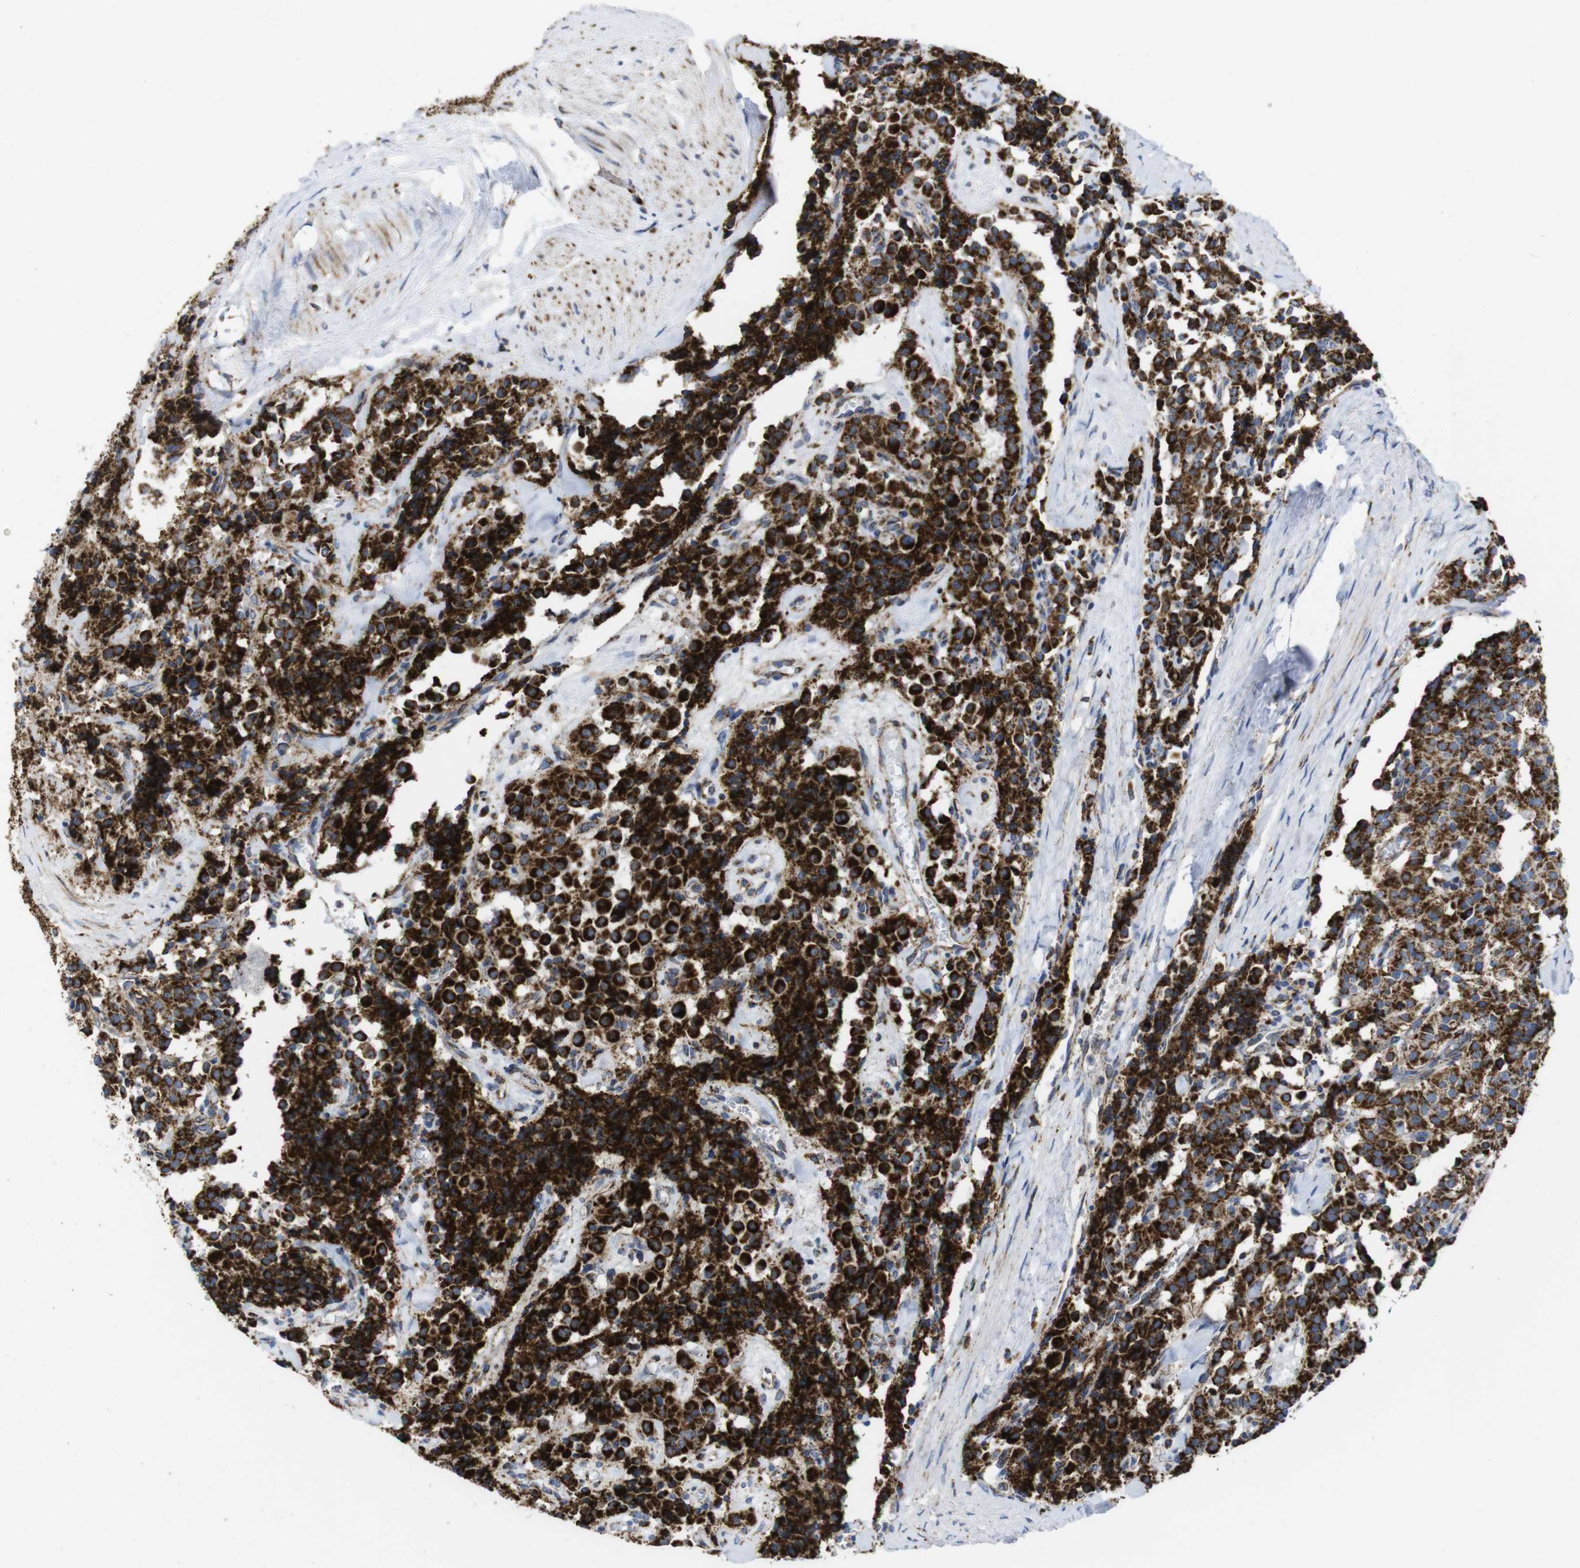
{"staining": {"intensity": "strong", "quantity": ">75%", "location": "cytoplasmic/membranous"}, "tissue": "carcinoid", "cell_type": "Tumor cells", "image_type": "cancer", "snomed": [{"axis": "morphology", "description": "Carcinoid, malignant, NOS"}, {"axis": "topography", "description": "Lung"}], "caption": "The image shows staining of malignant carcinoid, revealing strong cytoplasmic/membranous protein positivity (brown color) within tumor cells. (brown staining indicates protein expression, while blue staining denotes nuclei).", "gene": "TMEM192", "patient": {"sex": "male", "age": 30}}